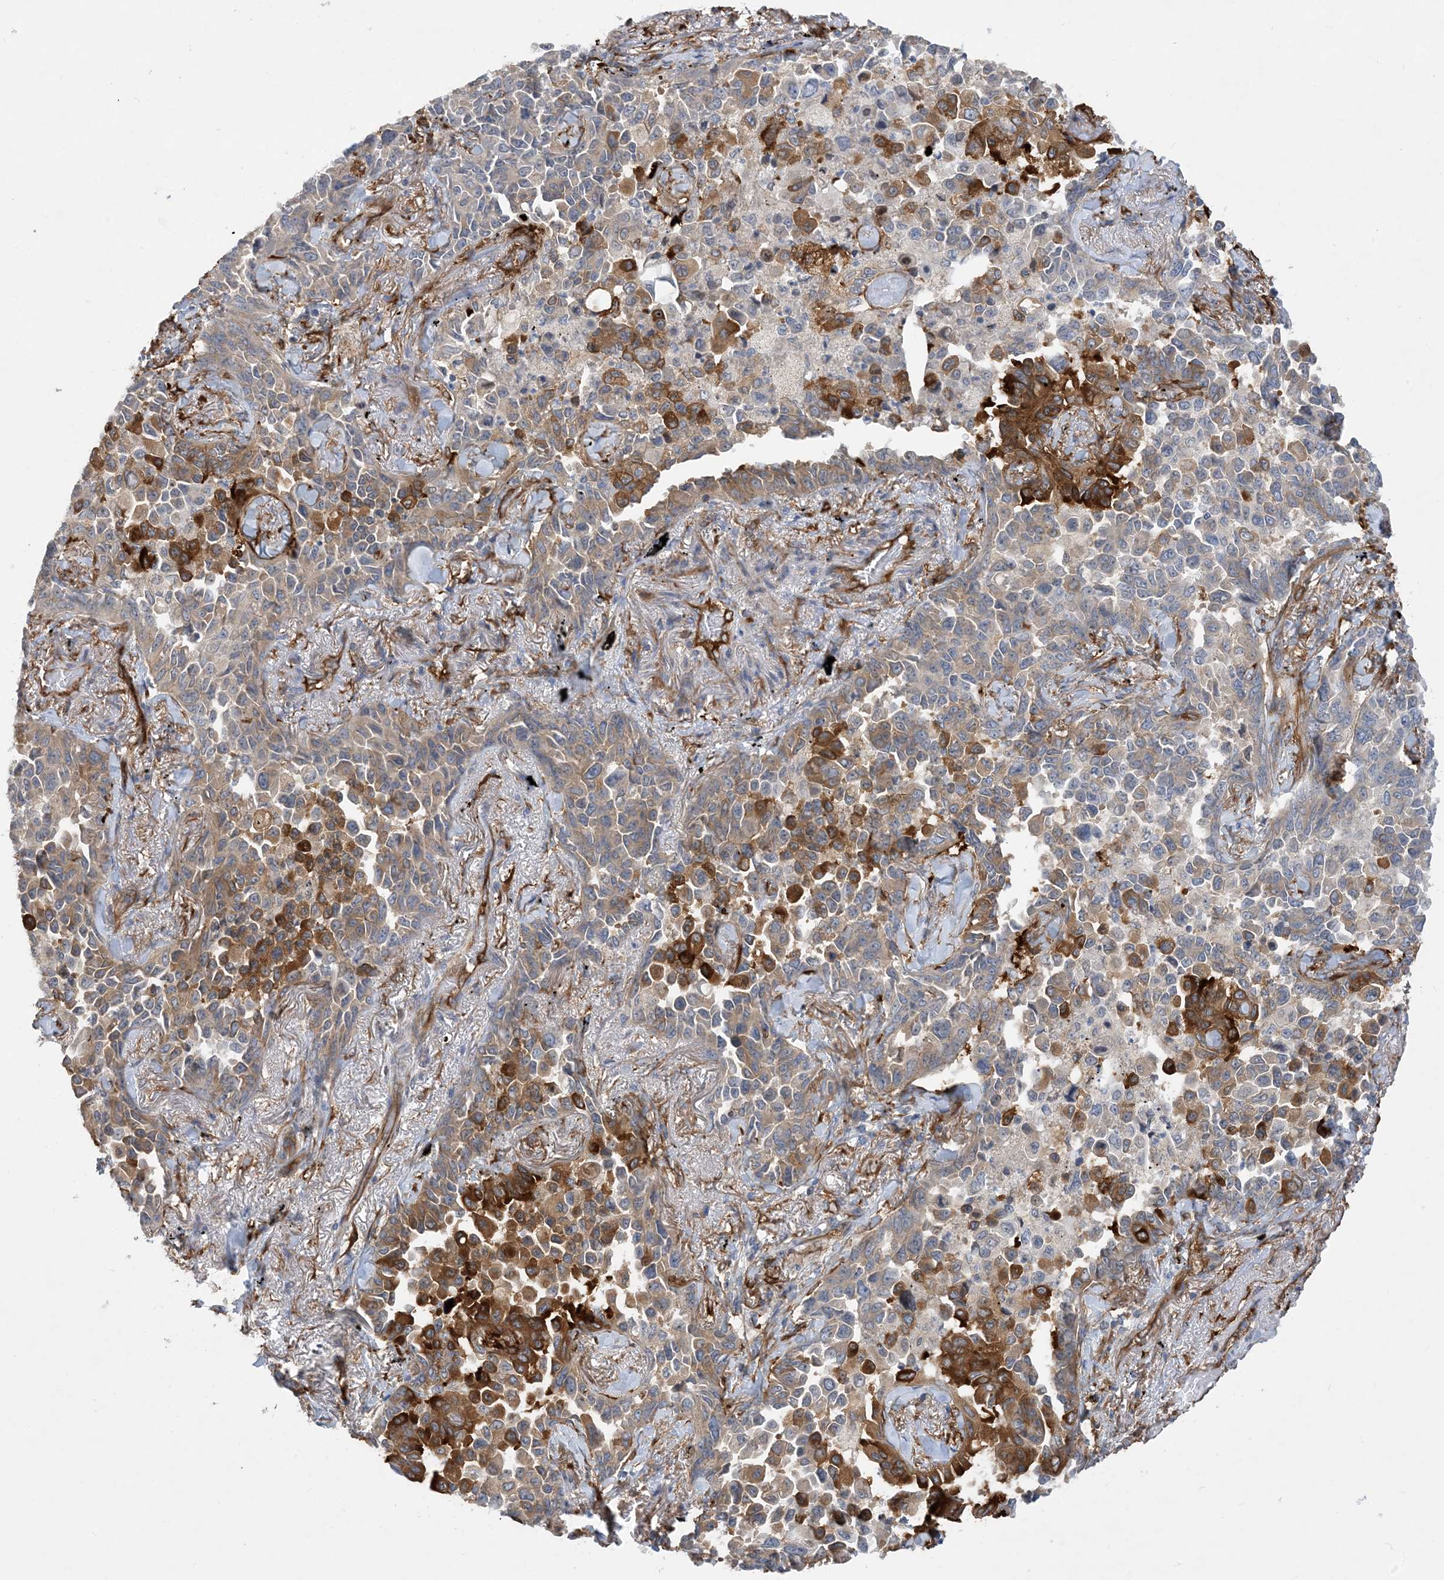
{"staining": {"intensity": "moderate", "quantity": "25%-75%", "location": "cytoplasmic/membranous"}, "tissue": "lung cancer", "cell_type": "Tumor cells", "image_type": "cancer", "snomed": [{"axis": "morphology", "description": "Adenocarcinoma, NOS"}, {"axis": "topography", "description": "Lung"}], "caption": "A brown stain highlights moderate cytoplasmic/membranous staining of a protein in lung adenocarcinoma tumor cells.", "gene": "EIF2A", "patient": {"sex": "female", "age": 67}}